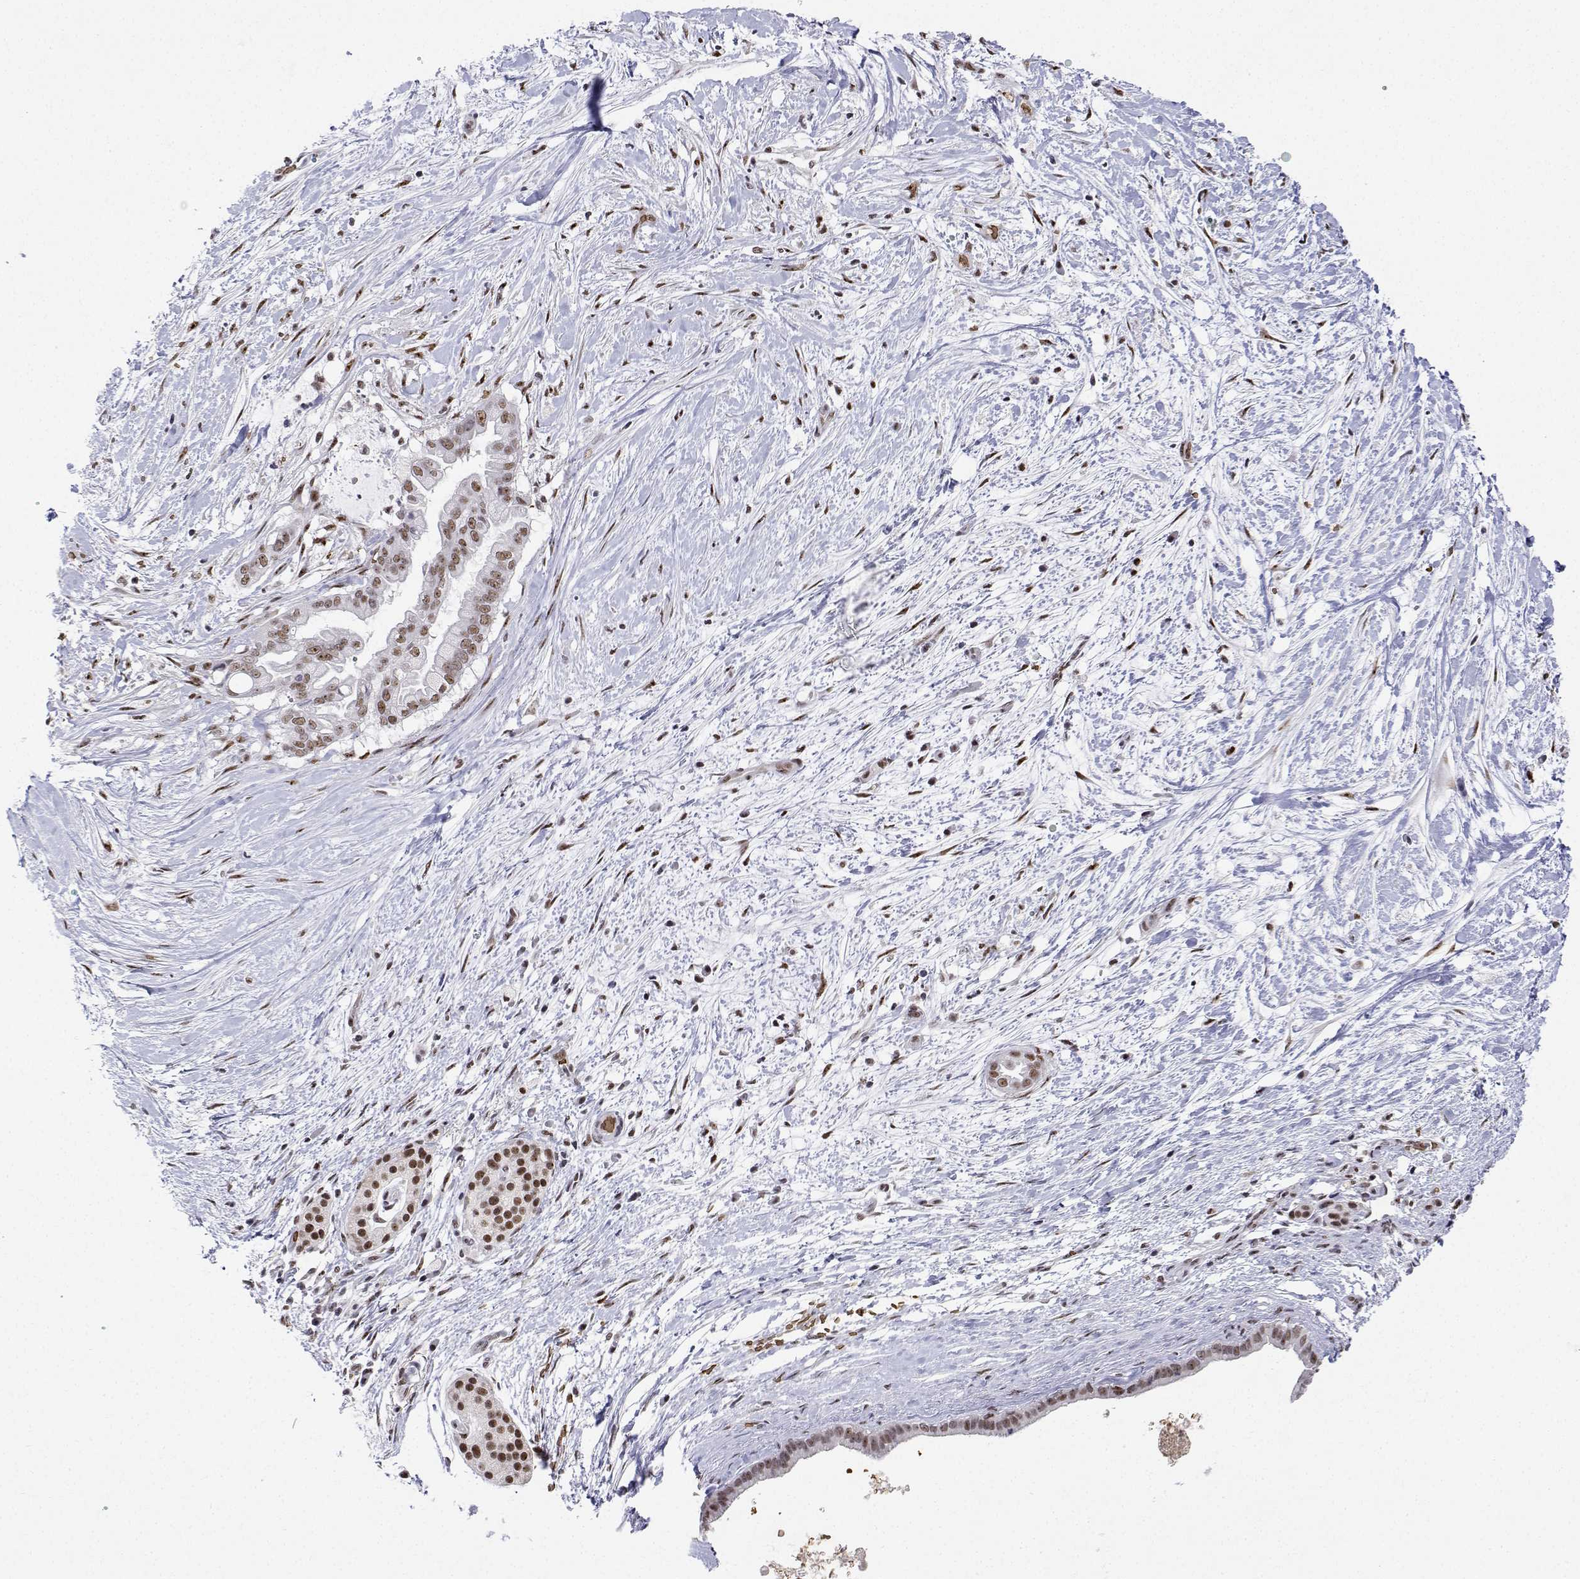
{"staining": {"intensity": "moderate", "quantity": ">75%", "location": "nuclear"}, "tissue": "pancreatic cancer", "cell_type": "Tumor cells", "image_type": "cancer", "snomed": [{"axis": "morphology", "description": "Adenocarcinoma, NOS"}, {"axis": "topography", "description": "Pancreas"}], "caption": "Immunohistochemistry micrograph of neoplastic tissue: human pancreatic cancer stained using IHC reveals medium levels of moderate protein expression localized specifically in the nuclear of tumor cells, appearing as a nuclear brown color.", "gene": "ADAR", "patient": {"sex": "female", "age": 69}}